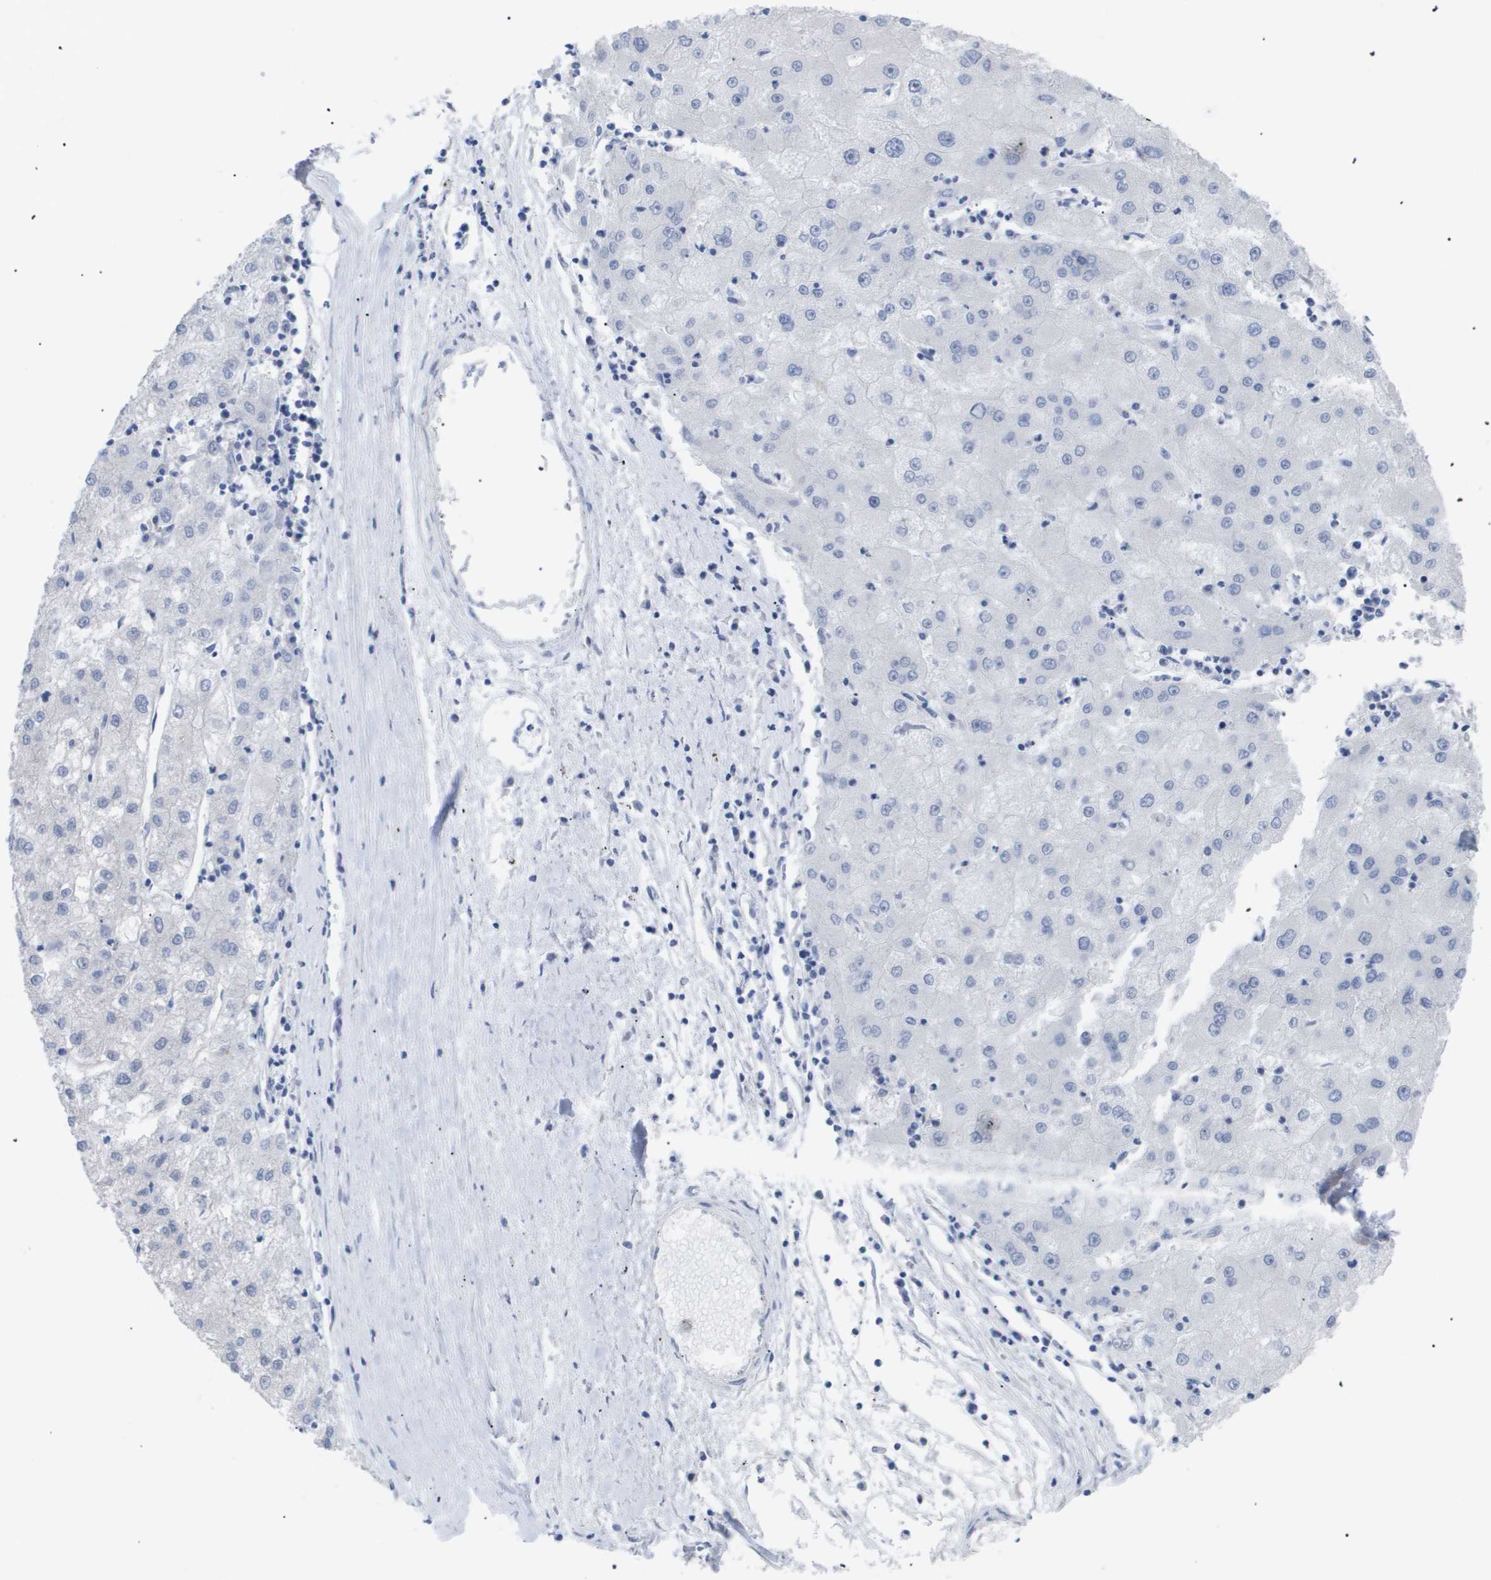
{"staining": {"intensity": "negative", "quantity": "none", "location": "none"}, "tissue": "liver cancer", "cell_type": "Tumor cells", "image_type": "cancer", "snomed": [{"axis": "morphology", "description": "Carcinoma, Hepatocellular, NOS"}, {"axis": "topography", "description": "Liver"}], "caption": "Tumor cells are negative for brown protein staining in liver cancer.", "gene": "CAV3", "patient": {"sex": "male", "age": 72}}